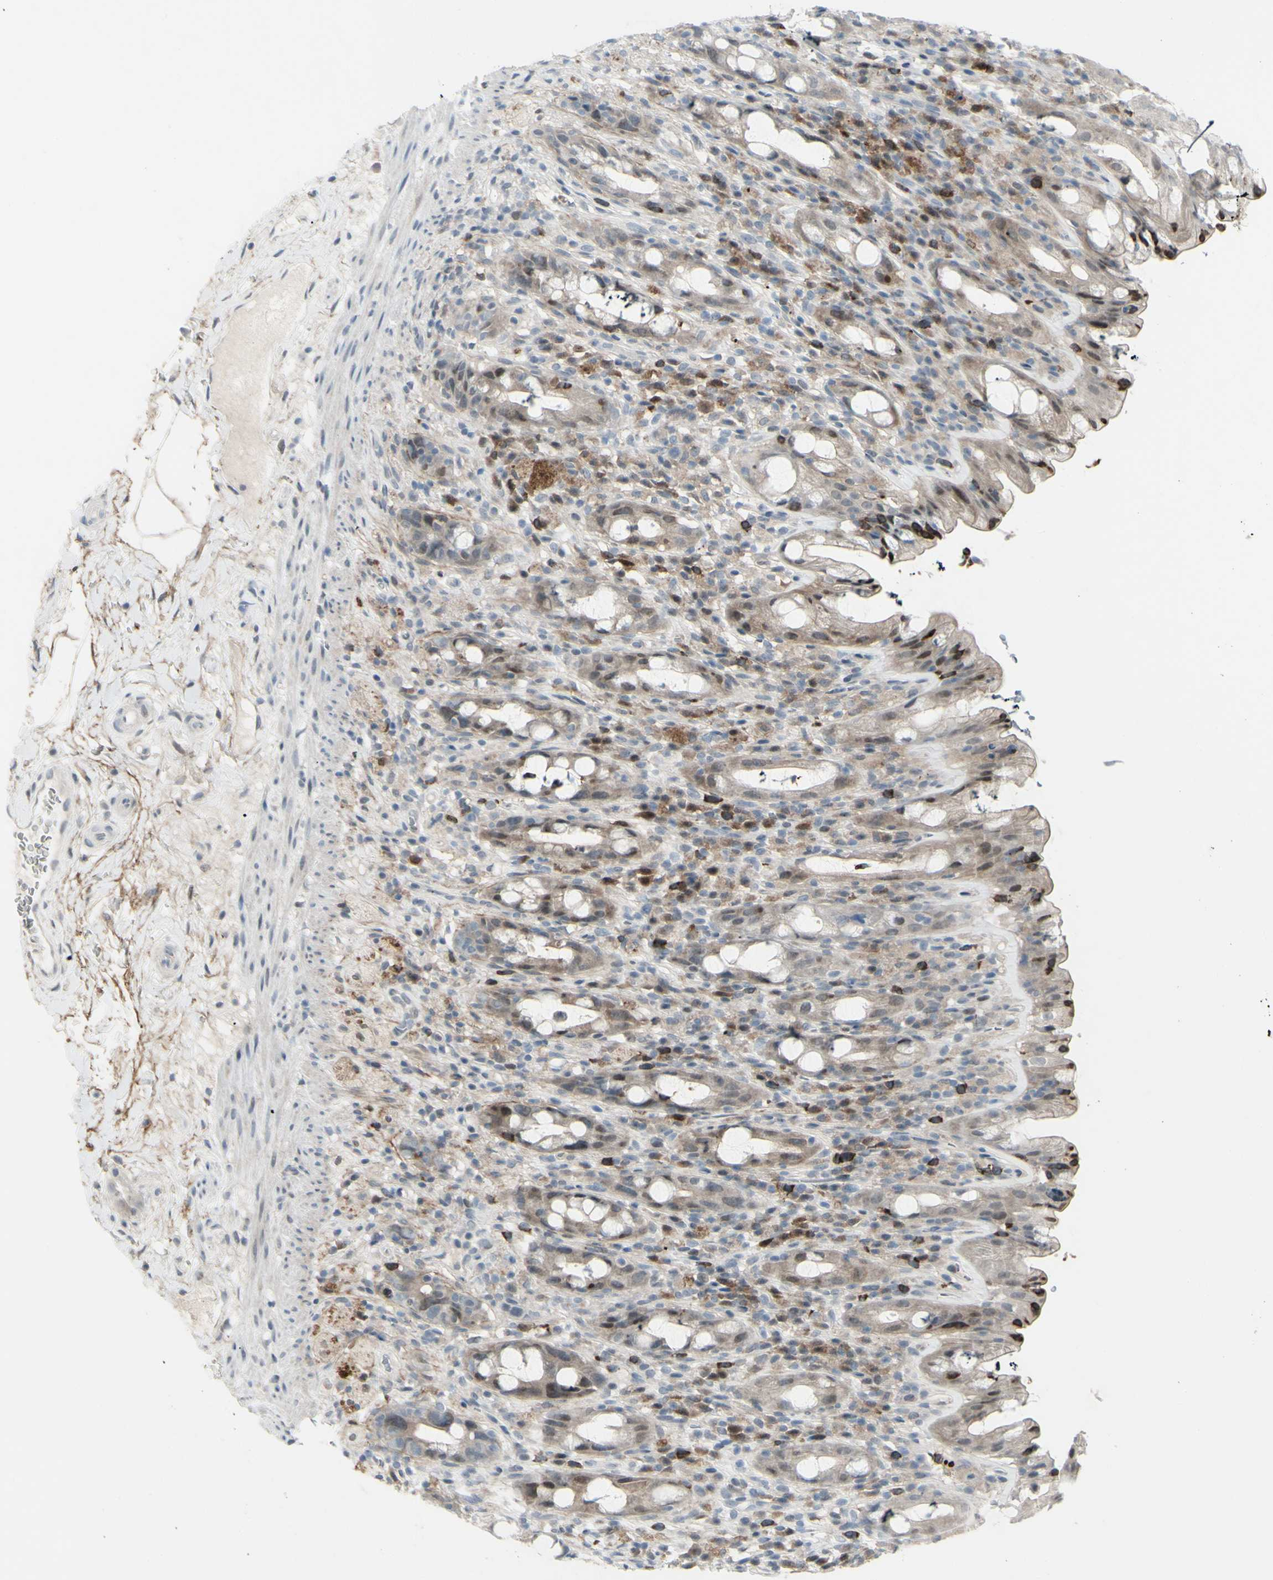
{"staining": {"intensity": "negative", "quantity": "none", "location": "none"}, "tissue": "rectum", "cell_type": "Glandular cells", "image_type": "normal", "snomed": [{"axis": "morphology", "description": "Normal tissue, NOS"}, {"axis": "topography", "description": "Rectum"}], "caption": "DAB (3,3'-diaminobenzidine) immunohistochemical staining of normal rectum reveals no significant staining in glandular cells.", "gene": "ETNK1", "patient": {"sex": "male", "age": 44}}